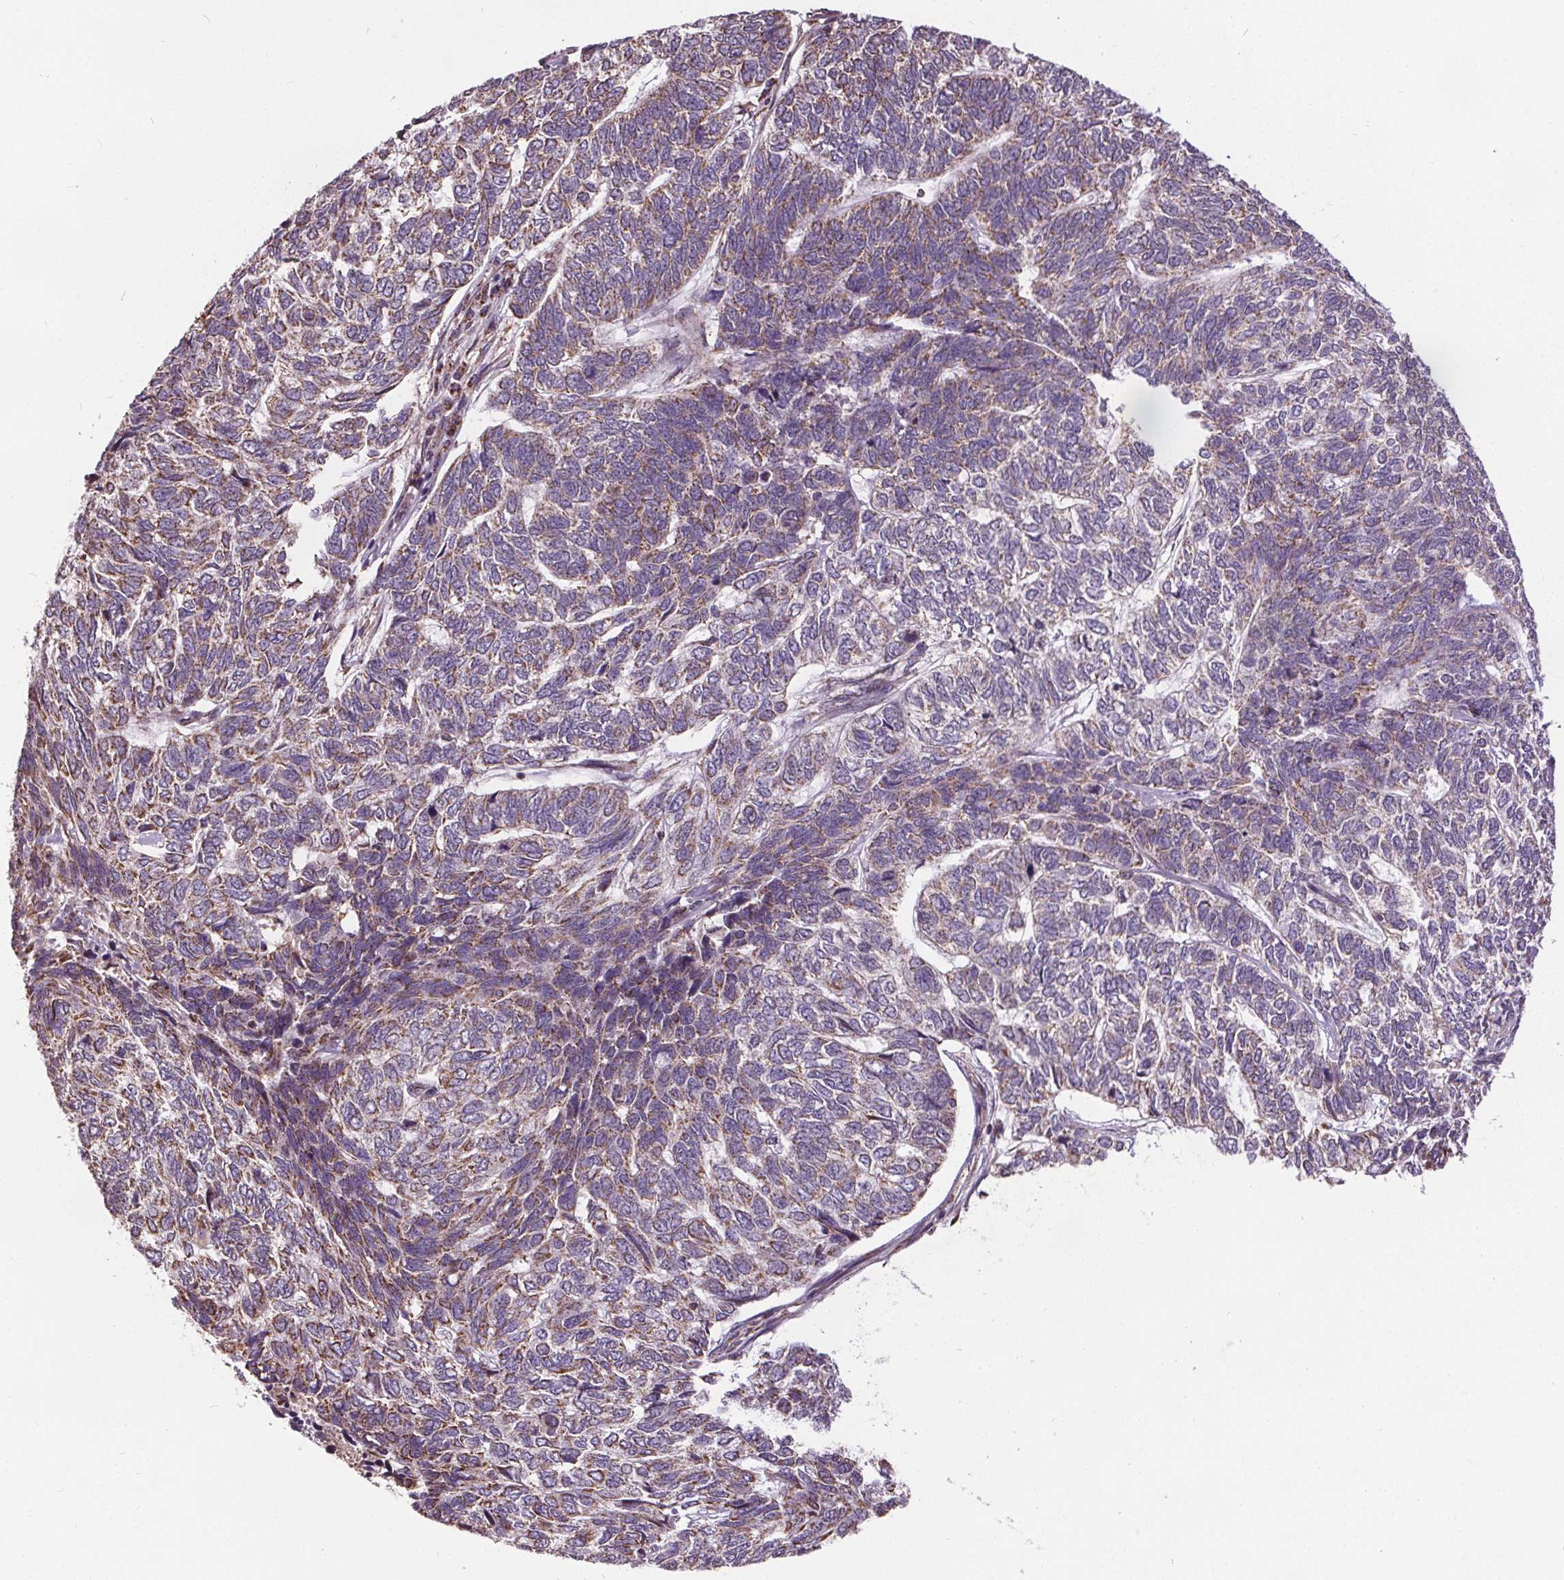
{"staining": {"intensity": "weak", "quantity": "25%-75%", "location": "cytoplasmic/membranous"}, "tissue": "skin cancer", "cell_type": "Tumor cells", "image_type": "cancer", "snomed": [{"axis": "morphology", "description": "Basal cell carcinoma"}, {"axis": "topography", "description": "Skin"}], "caption": "Approximately 25%-75% of tumor cells in human skin cancer display weak cytoplasmic/membranous protein positivity as visualized by brown immunohistochemical staining.", "gene": "ZNF548", "patient": {"sex": "female", "age": 65}}